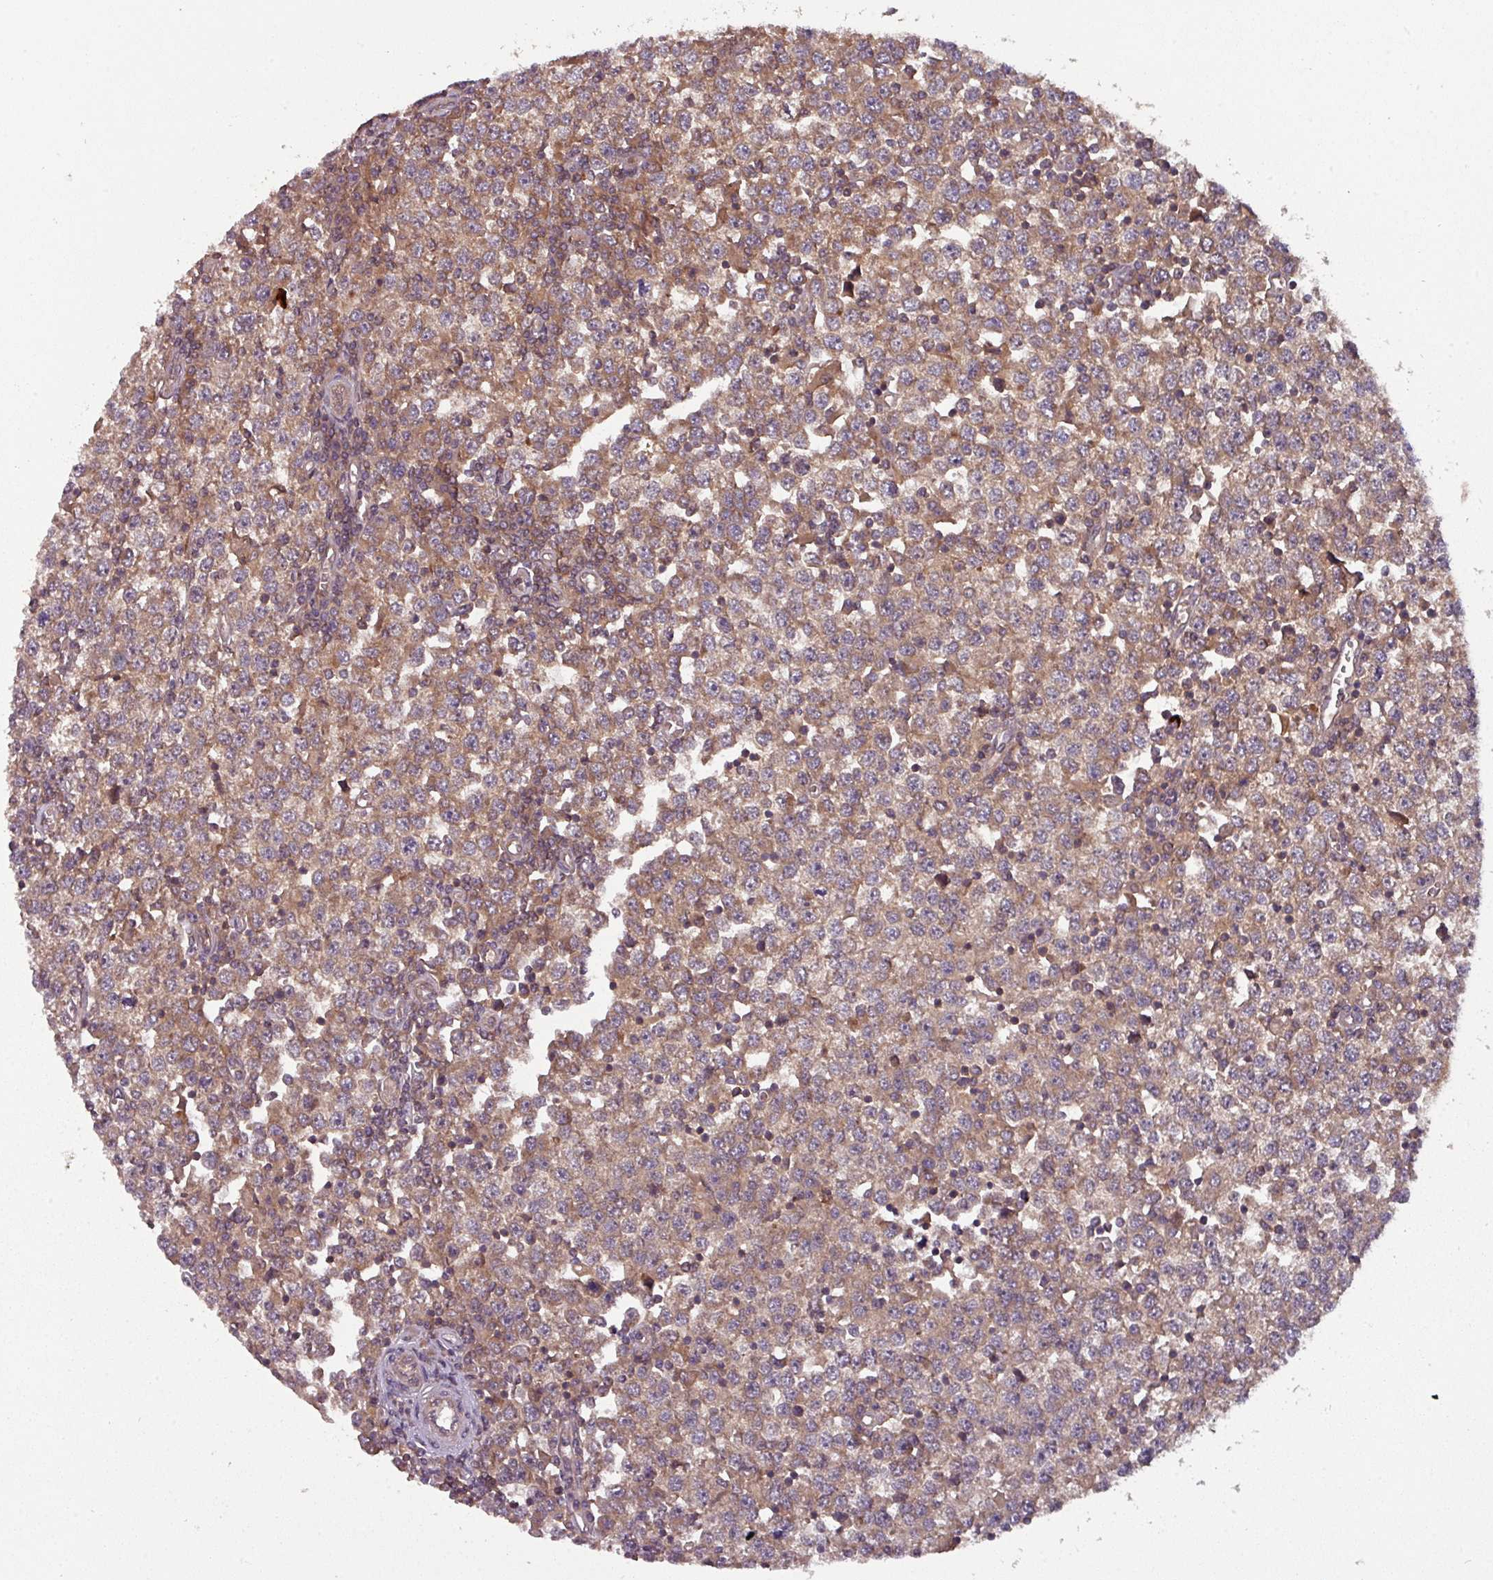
{"staining": {"intensity": "moderate", "quantity": ">75%", "location": "cytoplasmic/membranous"}, "tissue": "testis cancer", "cell_type": "Tumor cells", "image_type": "cancer", "snomed": [{"axis": "morphology", "description": "Seminoma, NOS"}, {"axis": "topography", "description": "Testis"}], "caption": "Human testis cancer (seminoma) stained with a protein marker exhibits moderate staining in tumor cells.", "gene": "GSKIP", "patient": {"sex": "male", "age": 65}}